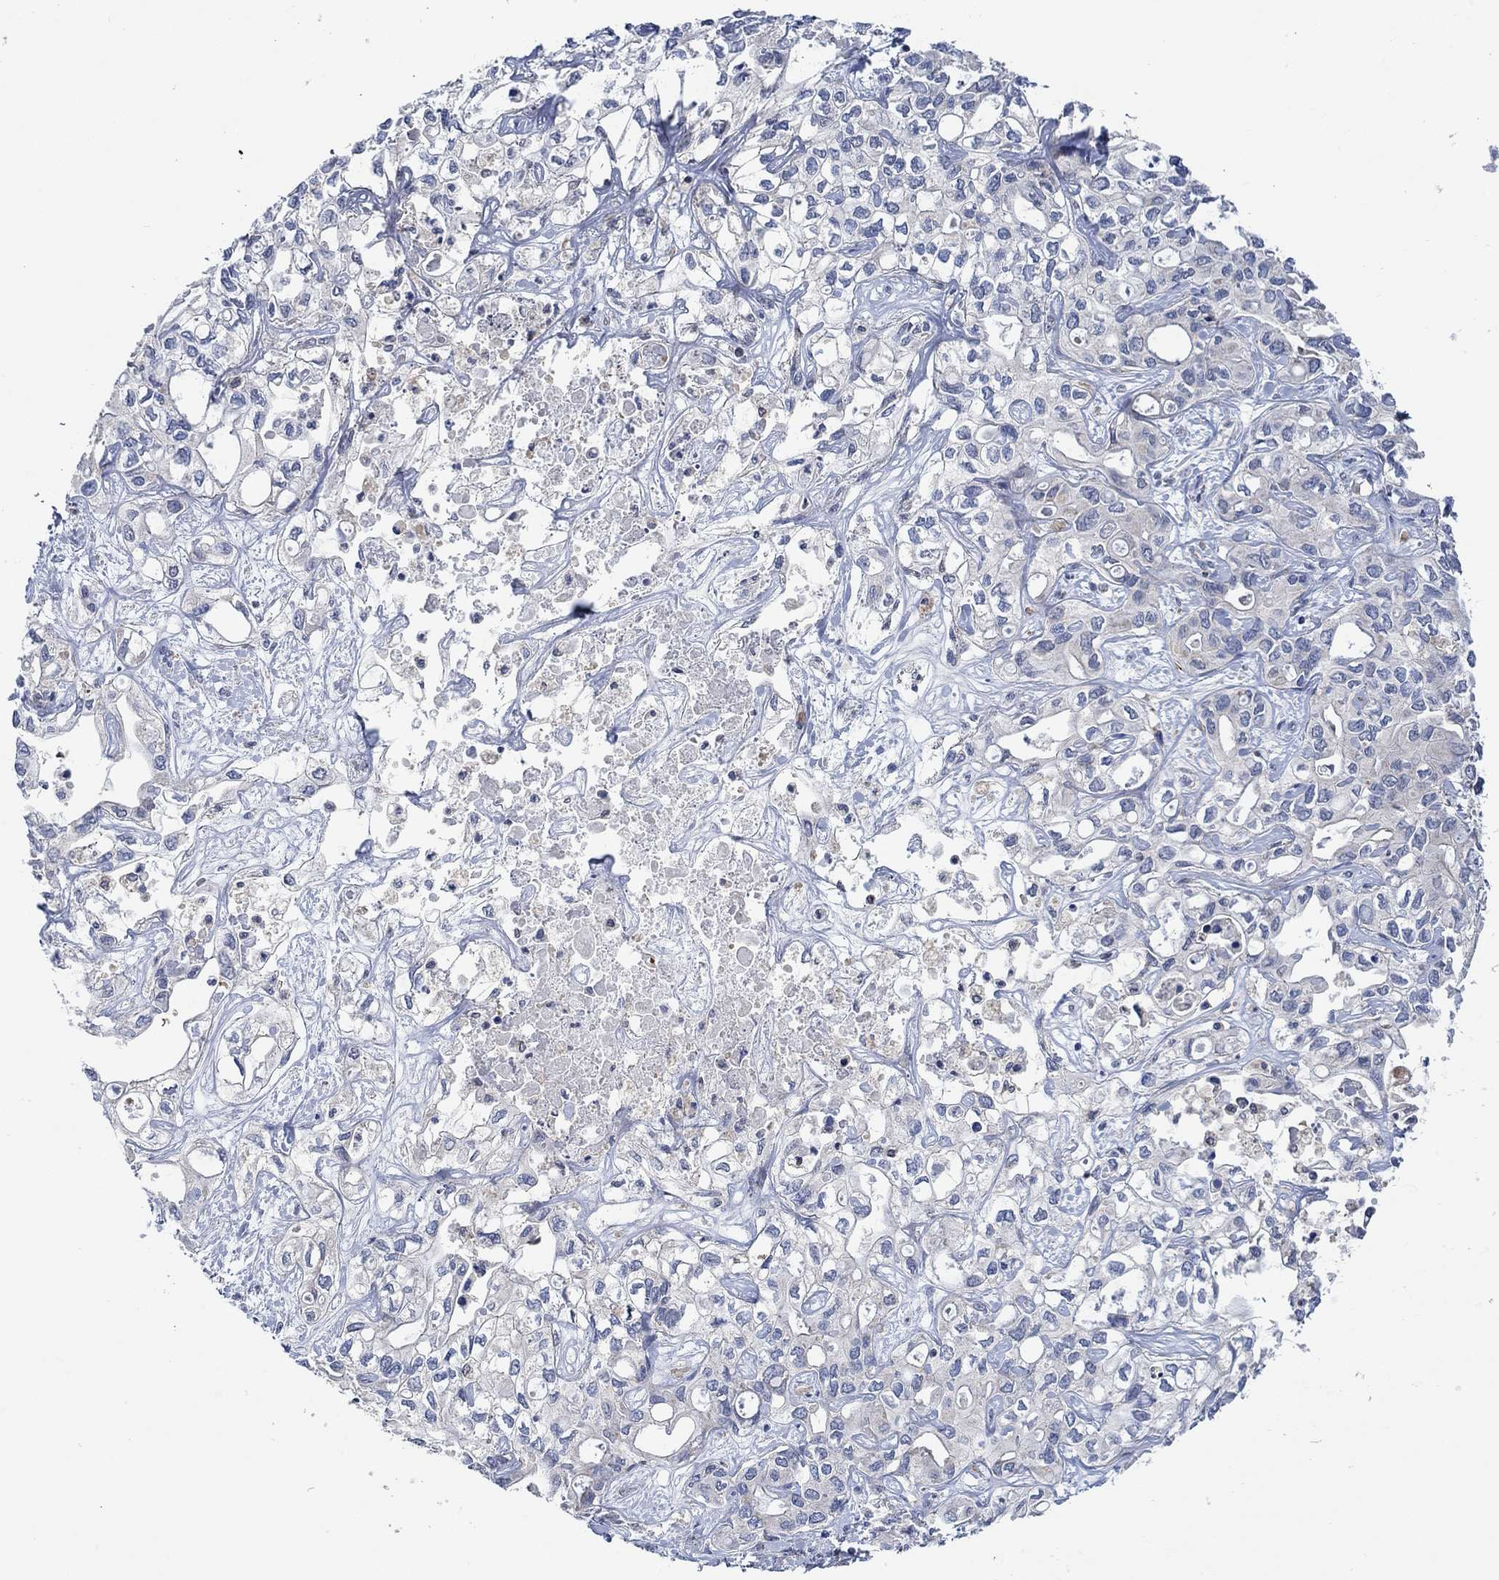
{"staining": {"intensity": "negative", "quantity": "none", "location": "none"}, "tissue": "liver cancer", "cell_type": "Tumor cells", "image_type": "cancer", "snomed": [{"axis": "morphology", "description": "Cholangiocarcinoma"}, {"axis": "topography", "description": "Liver"}], "caption": "An IHC histopathology image of liver cancer is shown. There is no staining in tumor cells of liver cancer.", "gene": "MPP1", "patient": {"sex": "female", "age": 64}}